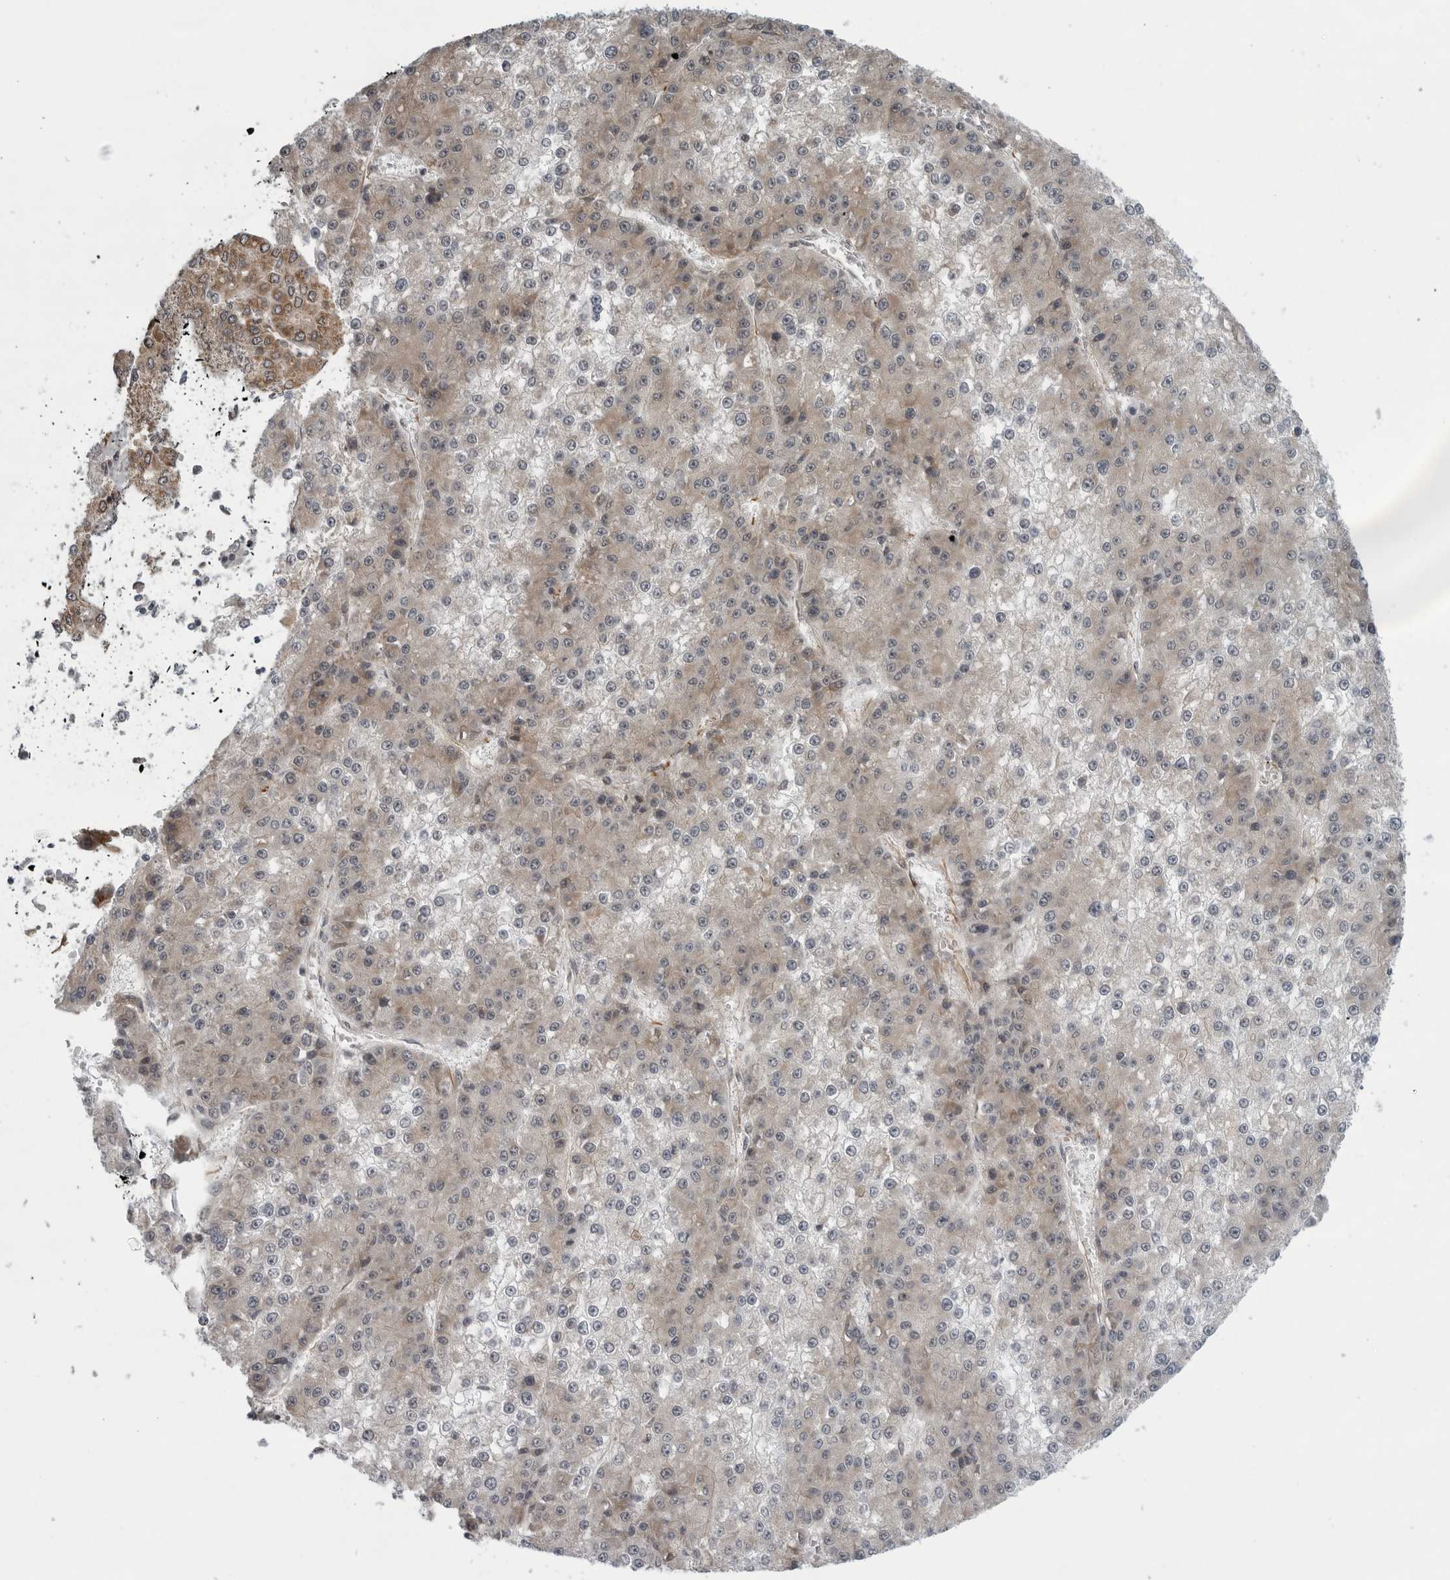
{"staining": {"intensity": "weak", "quantity": "25%-75%", "location": "cytoplasmic/membranous"}, "tissue": "liver cancer", "cell_type": "Tumor cells", "image_type": "cancer", "snomed": [{"axis": "morphology", "description": "Carcinoma, Hepatocellular, NOS"}, {"axis": "topography", "description": "Liver"}], "caption": "Tumor cells demonstrate weak cytoplasmic/membranous staining in about 25%-75% of cells in liver cancer (hepatocellular carcinoma).", "gene": "FAAP100", "patient": {"sex": "female", "age": 73}}